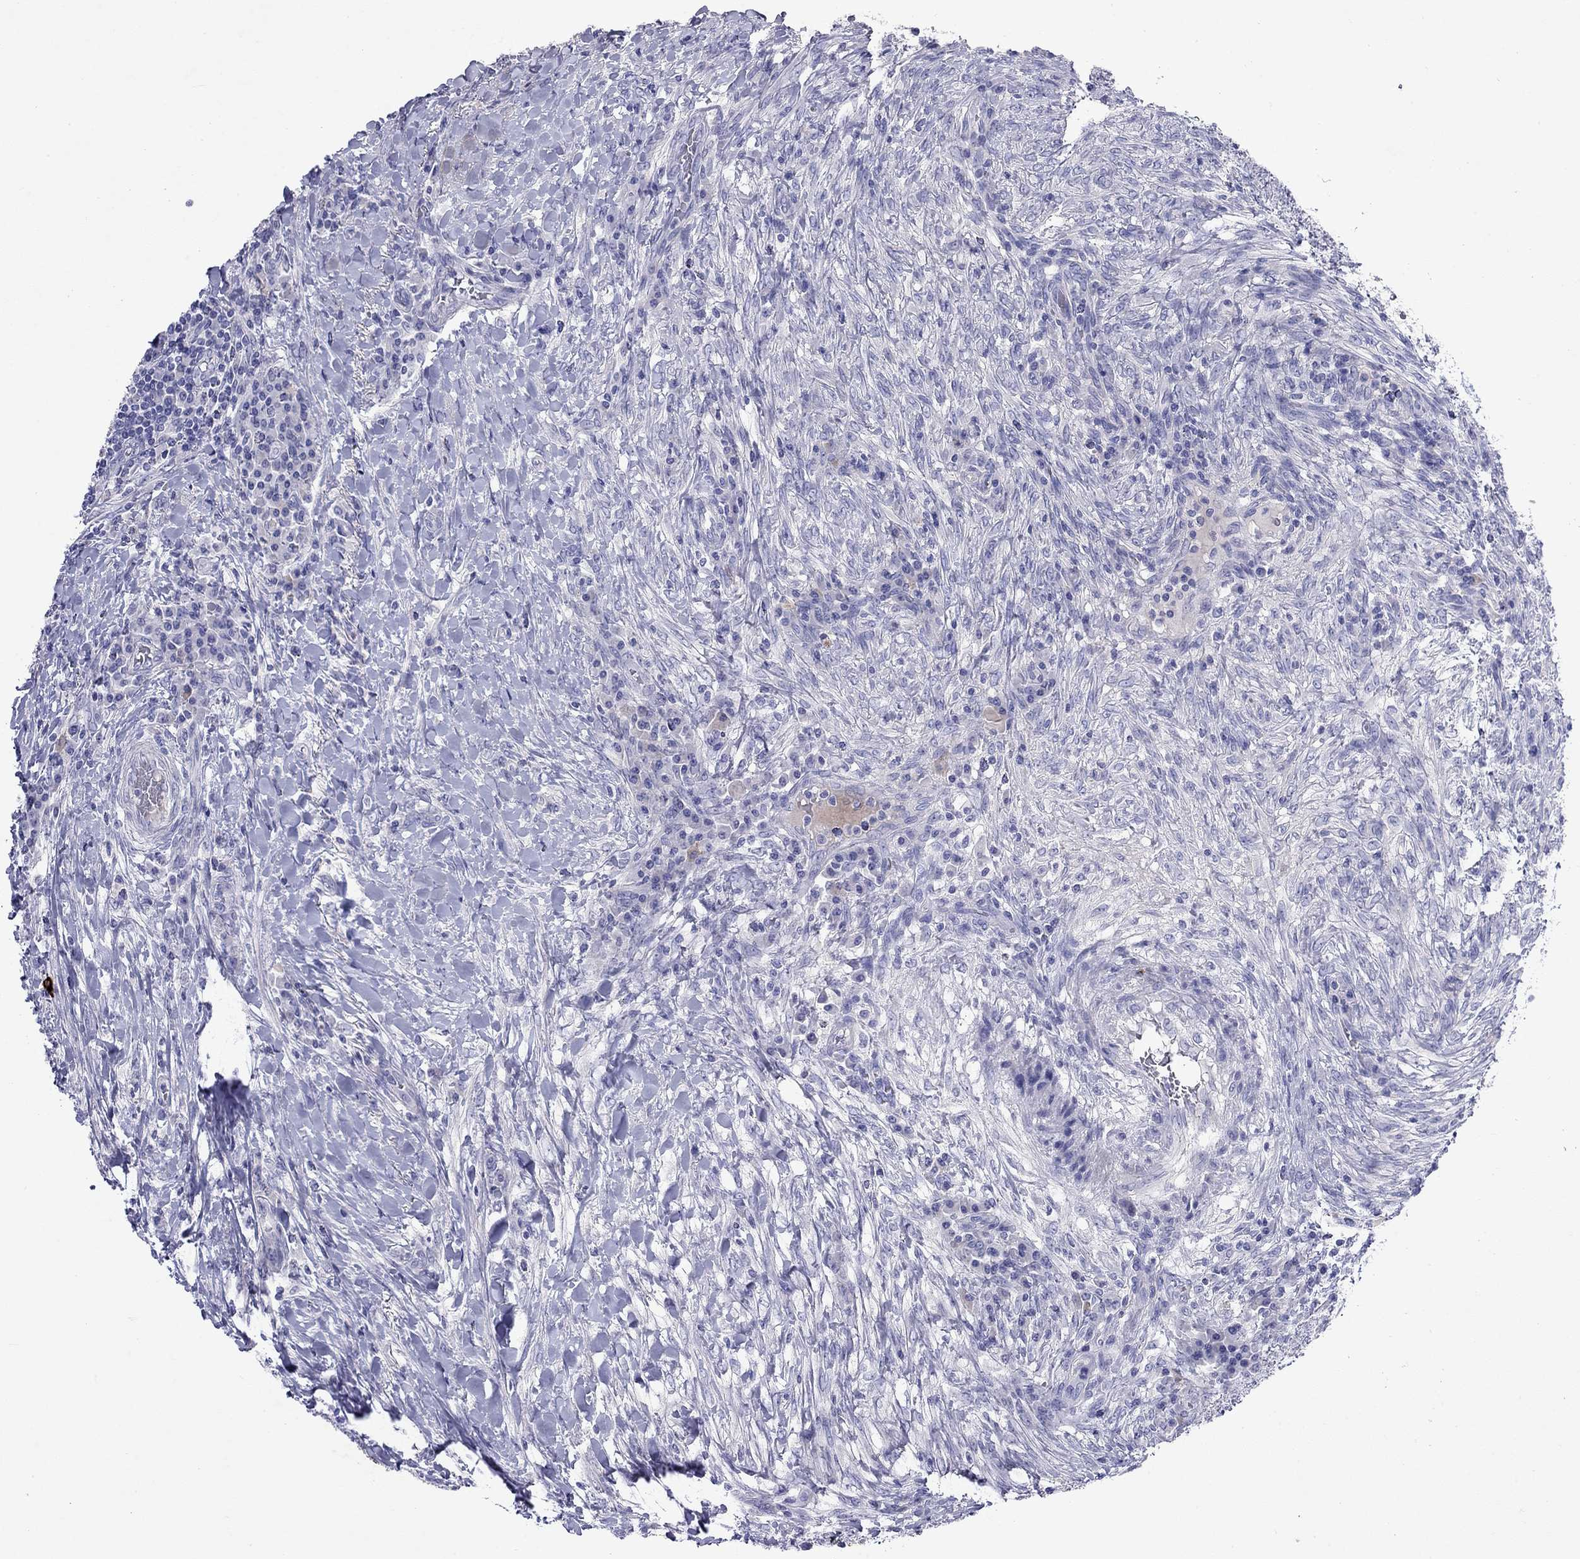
{"staining": {"intensity": "negative", "quantity": "none", "location": "none"}, "tissue": "colorectal cancer", "cell_type": "Tumor cells", "image_type": "cancer", "snomed": [{"axis": "morphology", "description": "Adenocarcinoma, NOS"}, {"axis": "topography", "description": "Colon"}], "caption": "Colorectal cancer was stained to show a protein in brown. There is no significant staining in tumor cells.", "gene": "GNAT3", "patient": {"sex": "male", "age": 53}}